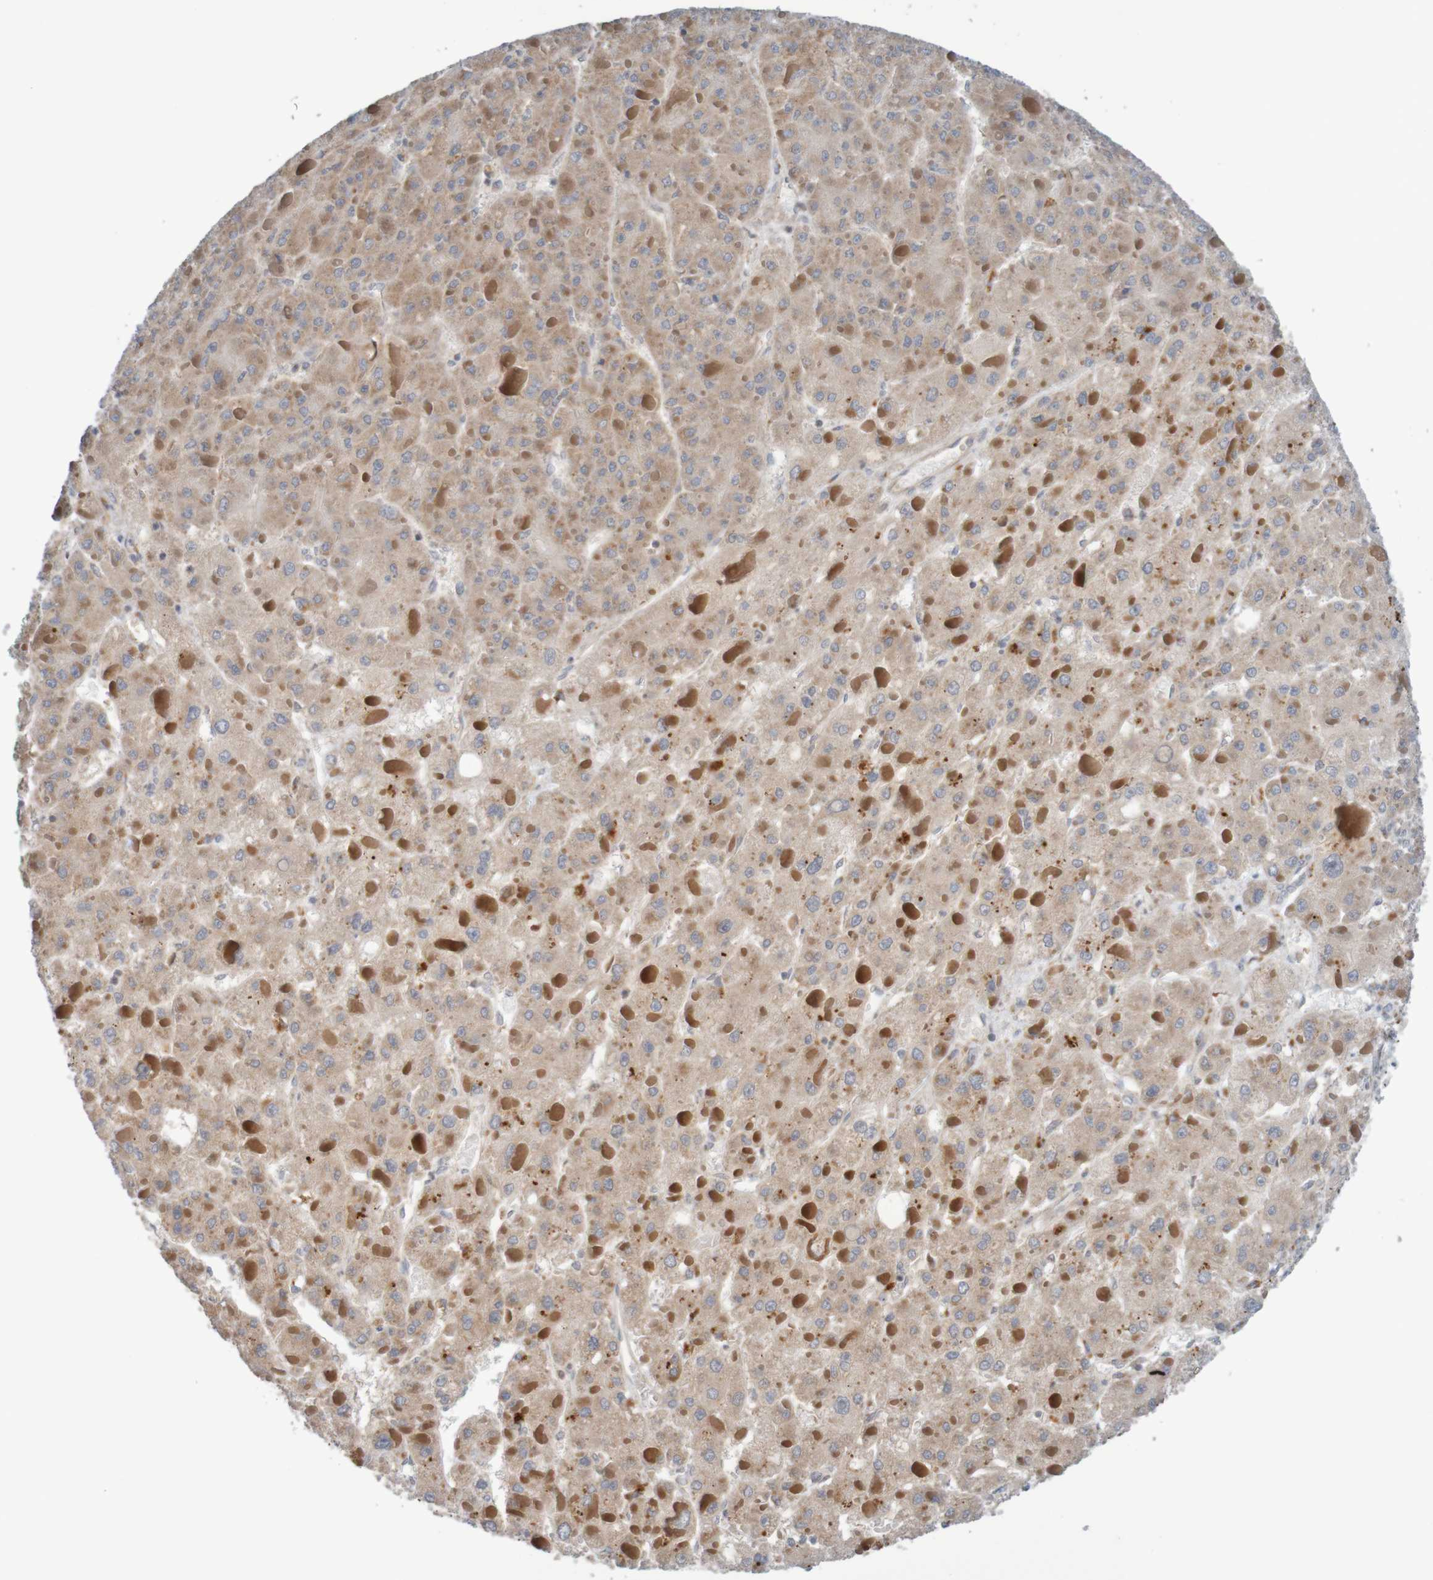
{"staining": {"intensity": "weak", "quantity": ">75%", "location": "cytoplasmic/membranous"}, "tissue": "liver cancer", "cell_type": "Tumor cells", "image_type": "cancer", "snomed": [{"axis": "morphology", "description": "Carcinoma, Hepatocellular, NOS"}, {"axis": "topography", "description": "Liver"}], "caption": "Approximately >75% of tumor cells in liver cancer (hepatocellular carcinoma) exhibit weak cytoplasmic/membranous protein expression as visualized by brown immunohistochemical staining.", "gene": "ANKK1", "patient": {"sex": "female", "age": 73}}